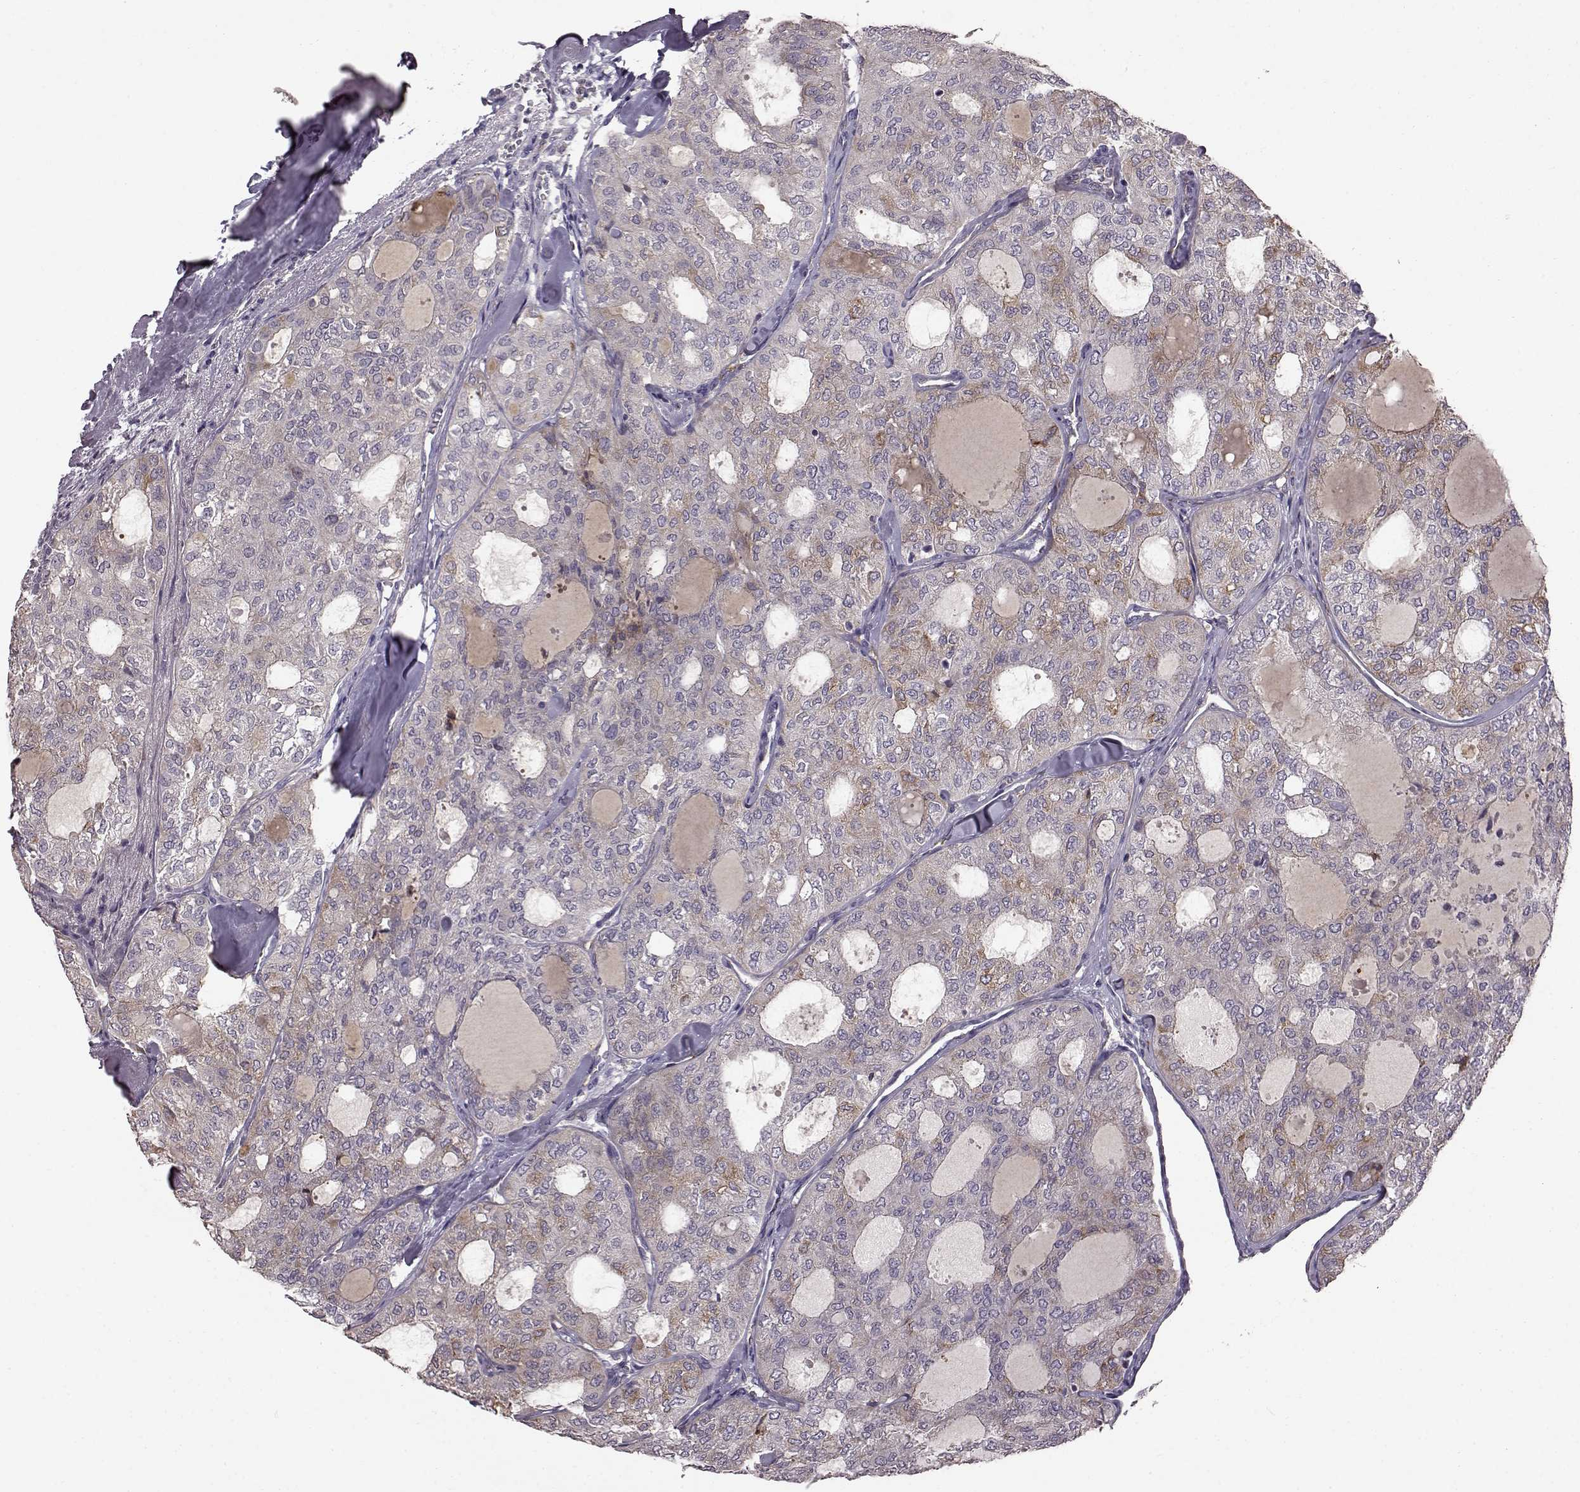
{"staining": {"intensity": "weak", "quantity": "<25%", "location": "cytoplasmic/membranous"}, "tissue": "thyroid cancer", "cell_type": "Tumor cells", "image_type": "cancer", "snomed": [{"axis": "morphology", "description": "Follicular adenoma carcinoma, NOS"}, {"axis": "topography", "description": "Thyroid gland"}], "caption": "Immunohistochemistry micrograph of neoplastic tissue: follicular adenoma carcinoma (thyroid) stained with DAB (3,3'-diaminobenzidine) displays no significant protein positivity in tumor cells.", "gene": "ADGRG2", "patient": {"sex": "male", "age": 75}}